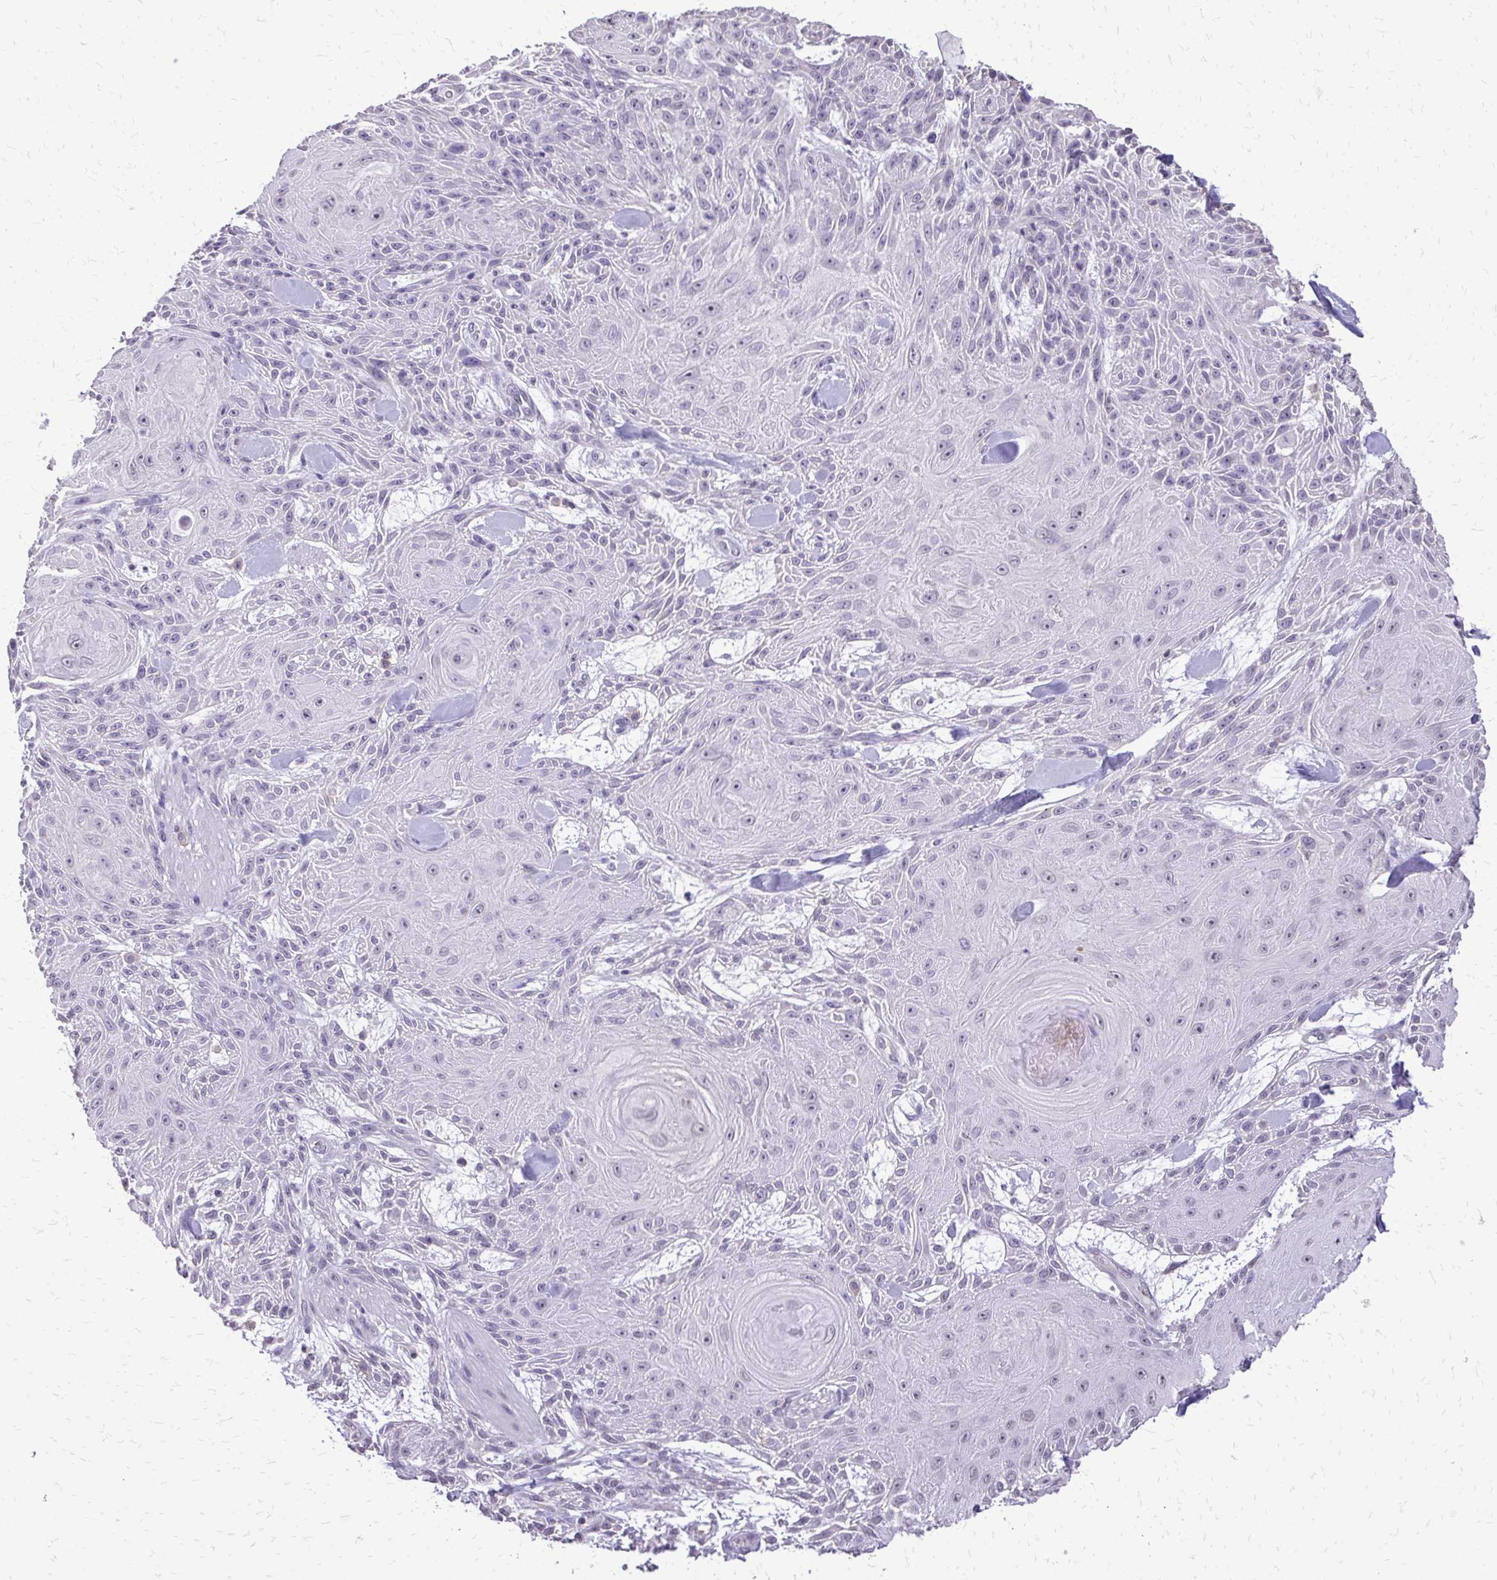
{"staining": {"intensity": "negative", "quantity": "none", "location": "none"}, "tissue": "skin cancer", "cell_type": "Tumor cells", "image_type": "cancer", "snomed": [{"axis": "morphology", "description": "Squamous cell carcinoma, NOS"}, {"axis": "topography", "description": "Skin"}], "caption": "Human skin squamous cell carcinoma stained for a protein using immunohistochemistry reveals no expression in tumor cells.", "gene": "AKAP5", "patient": {"sex": "male", "age": 88}}